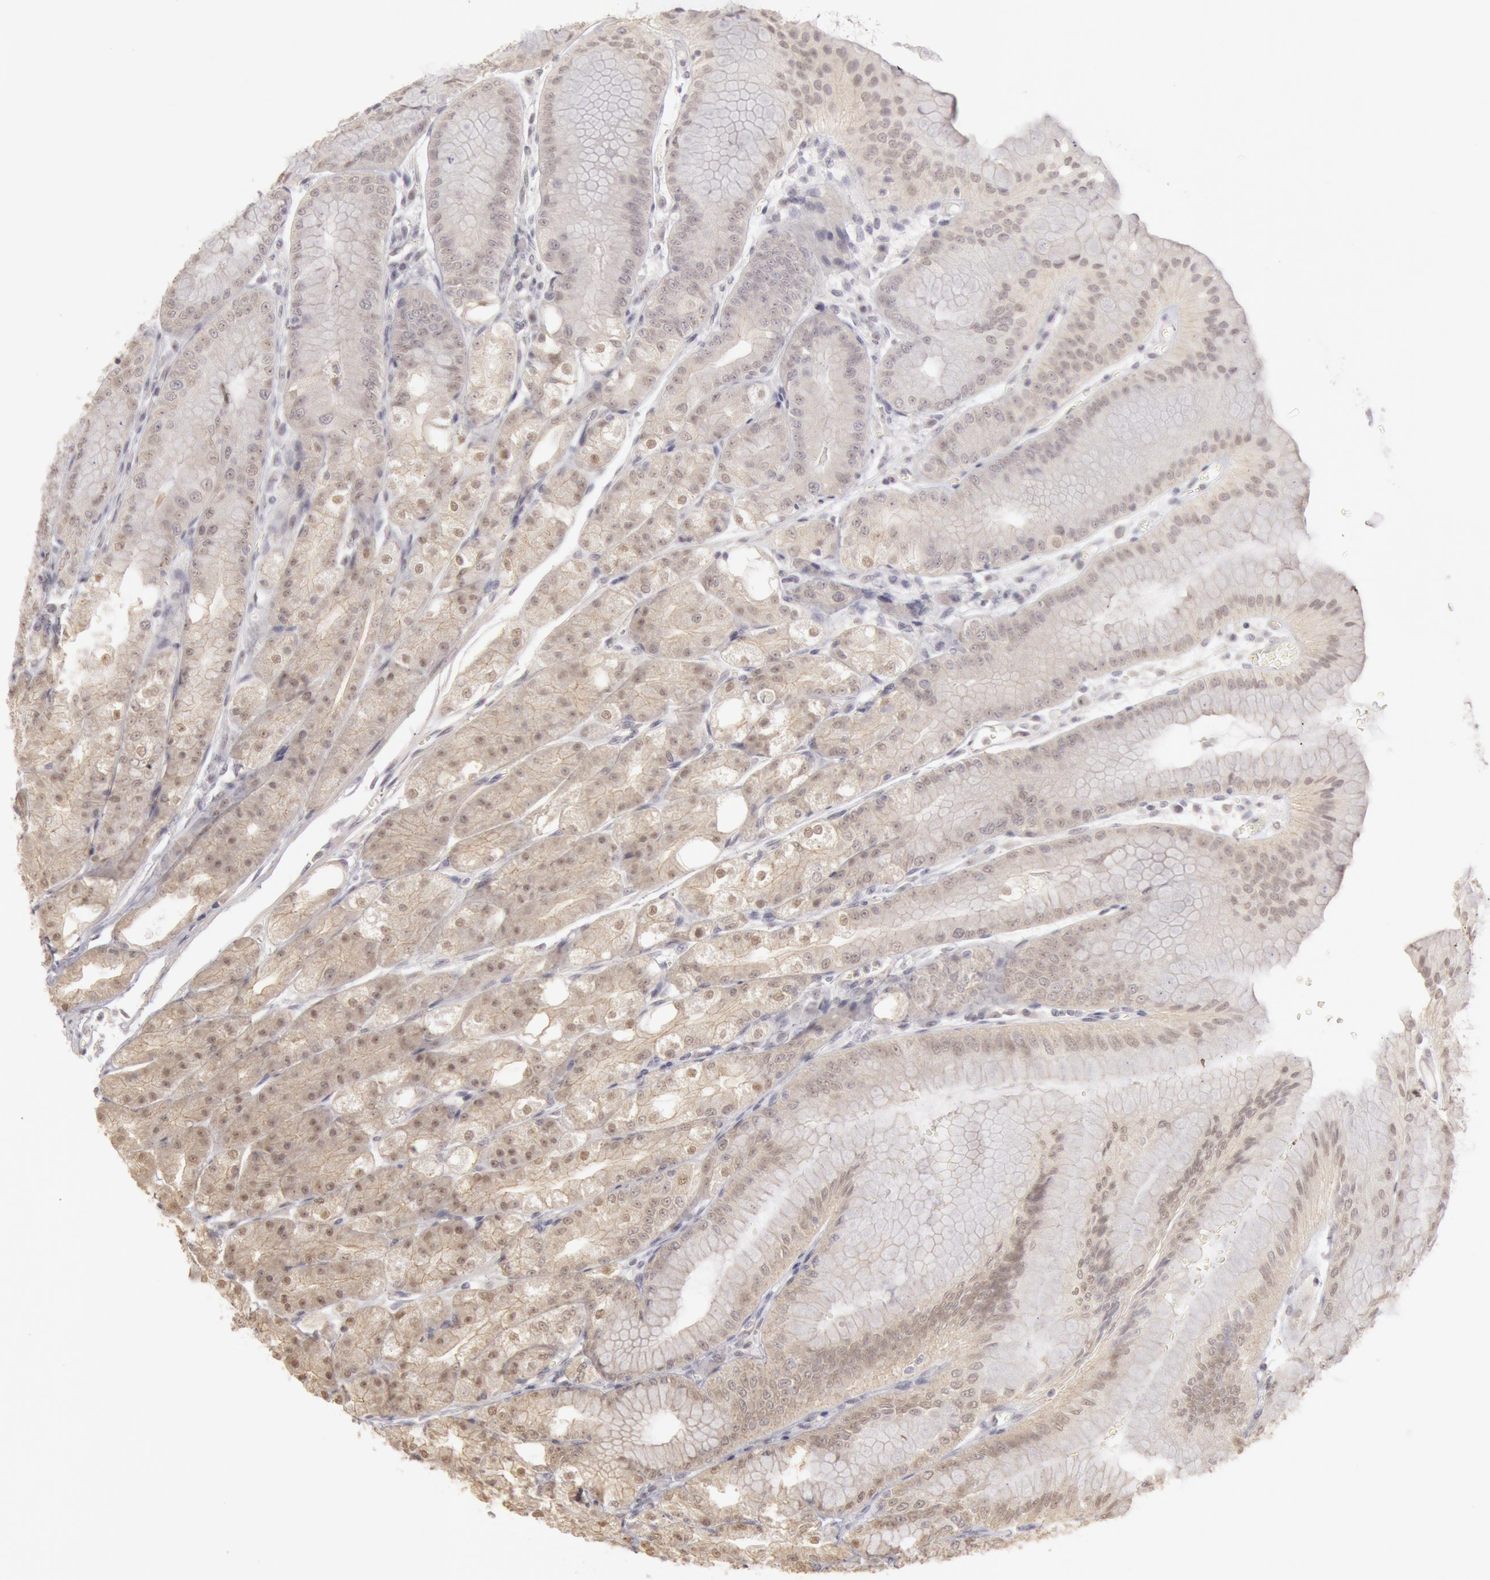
{"staining": {"intensity": "negative", "quantity": "none", "location": "none"}, "tissue": "stomach", "cell_type": "Glandular cells", "image_type": "normal", "snomed": [{"axis": "morphology", "description": "Normal tissue, NOS"}, {"axis": "topography", "description": "Stomach, lower"}], "caption": "The photomicrograph reveals no staining of glandular cells in benign stomach.", "gene": "RIMBP3B", "patient": {"sex": "male", "age": 71}}